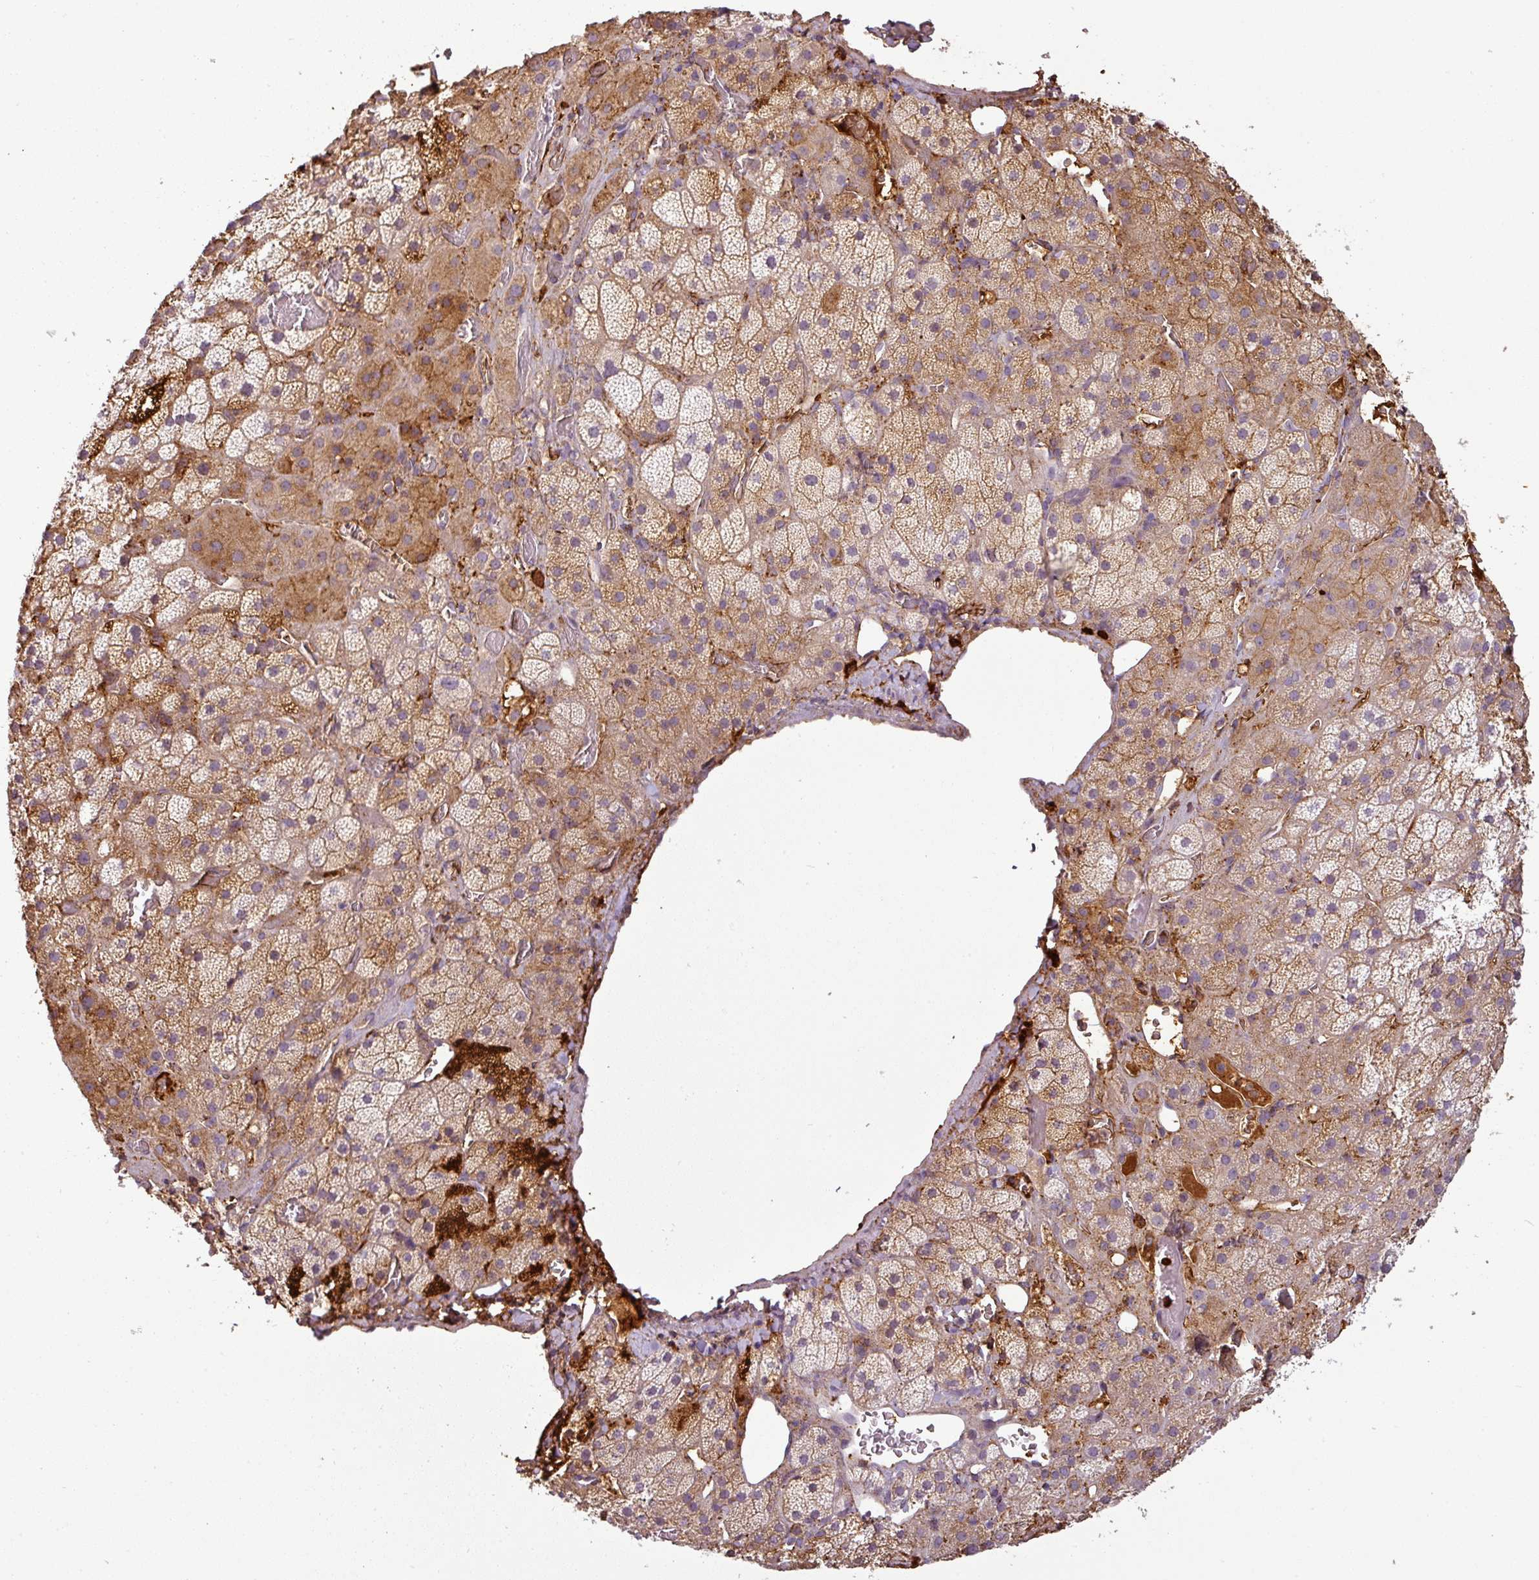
{"staining": {"intensity": "moderate", "quantity": "25%-75%", "location": "cytoplasmic/membranous"}, "tissue": "adrenal gland", "cell_type": "Glandular cells", "image_type": "normal", "snomed": [{"axis": "morphology", "description": "Normal tissue, NOS"}, {"axis": "topography", "description": "Adrenal gland"}], "caption": "Immunohistochemical staining of benign adrenal gland reveals 25%-75% levels of moderate cytoplasmic/membranous protein staining in about 25%-75% of glandular cells.", "gene": "APOC1", "patient": {"sex": "male", "age": 57}}